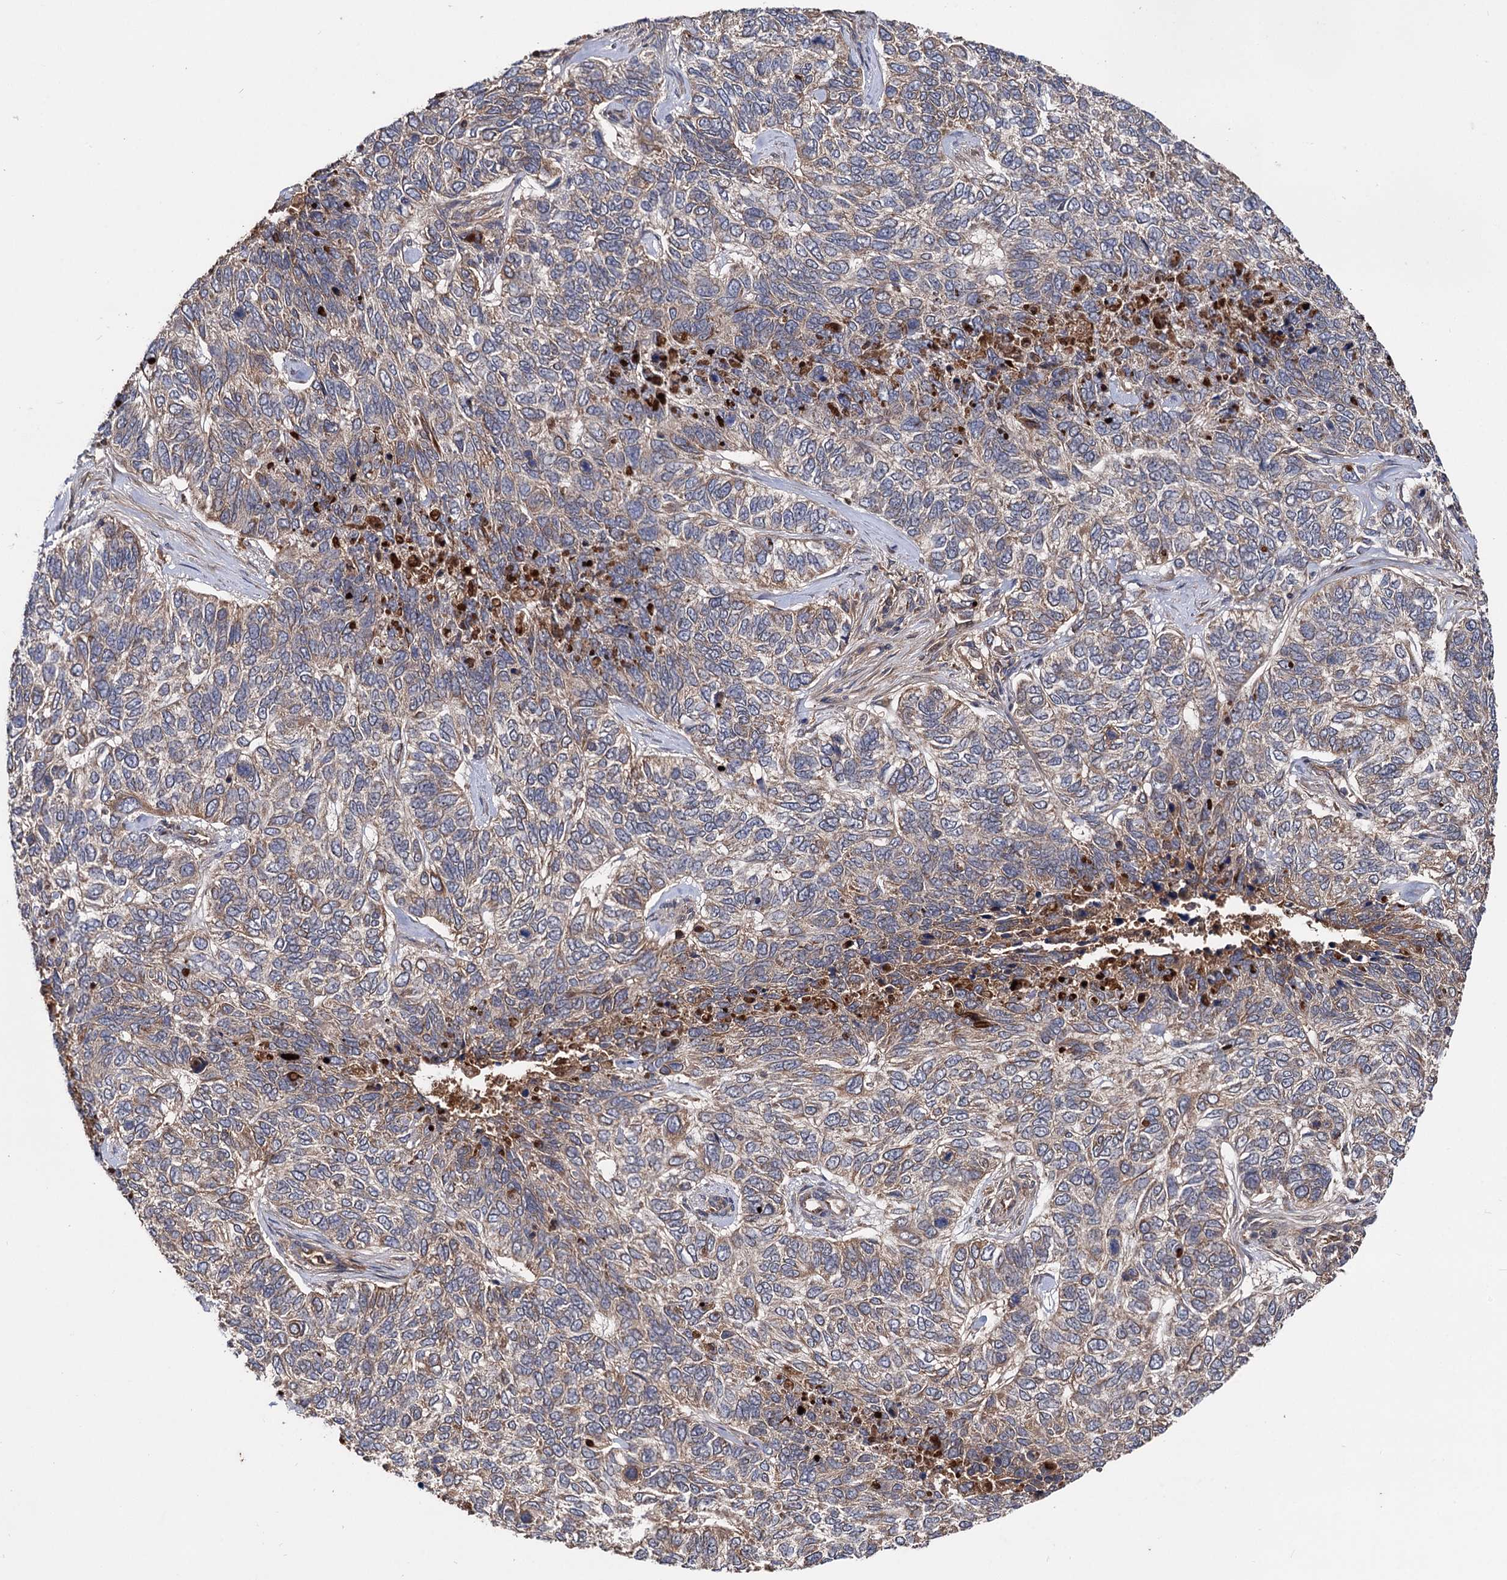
{"staining": {"intensity": "moderate", "quantity": "25%-75%", "location": "cytoplasmic/membranous"}, "tissue": "skin cancer", "cell_type": "Tumor cells", "image_type": "cancer", "snomed": [{"axis": "morphology", "description": "Basal cell carcinoma"}, {"axis": "topography", "description": "Skin"}], "caption": "A brown stain labels moderate cytoplasmic/membranous expression of a protein in skin cancer tumor cells.", "gene": "TEX9", "patient": {"sex": "female", "age": 65}}